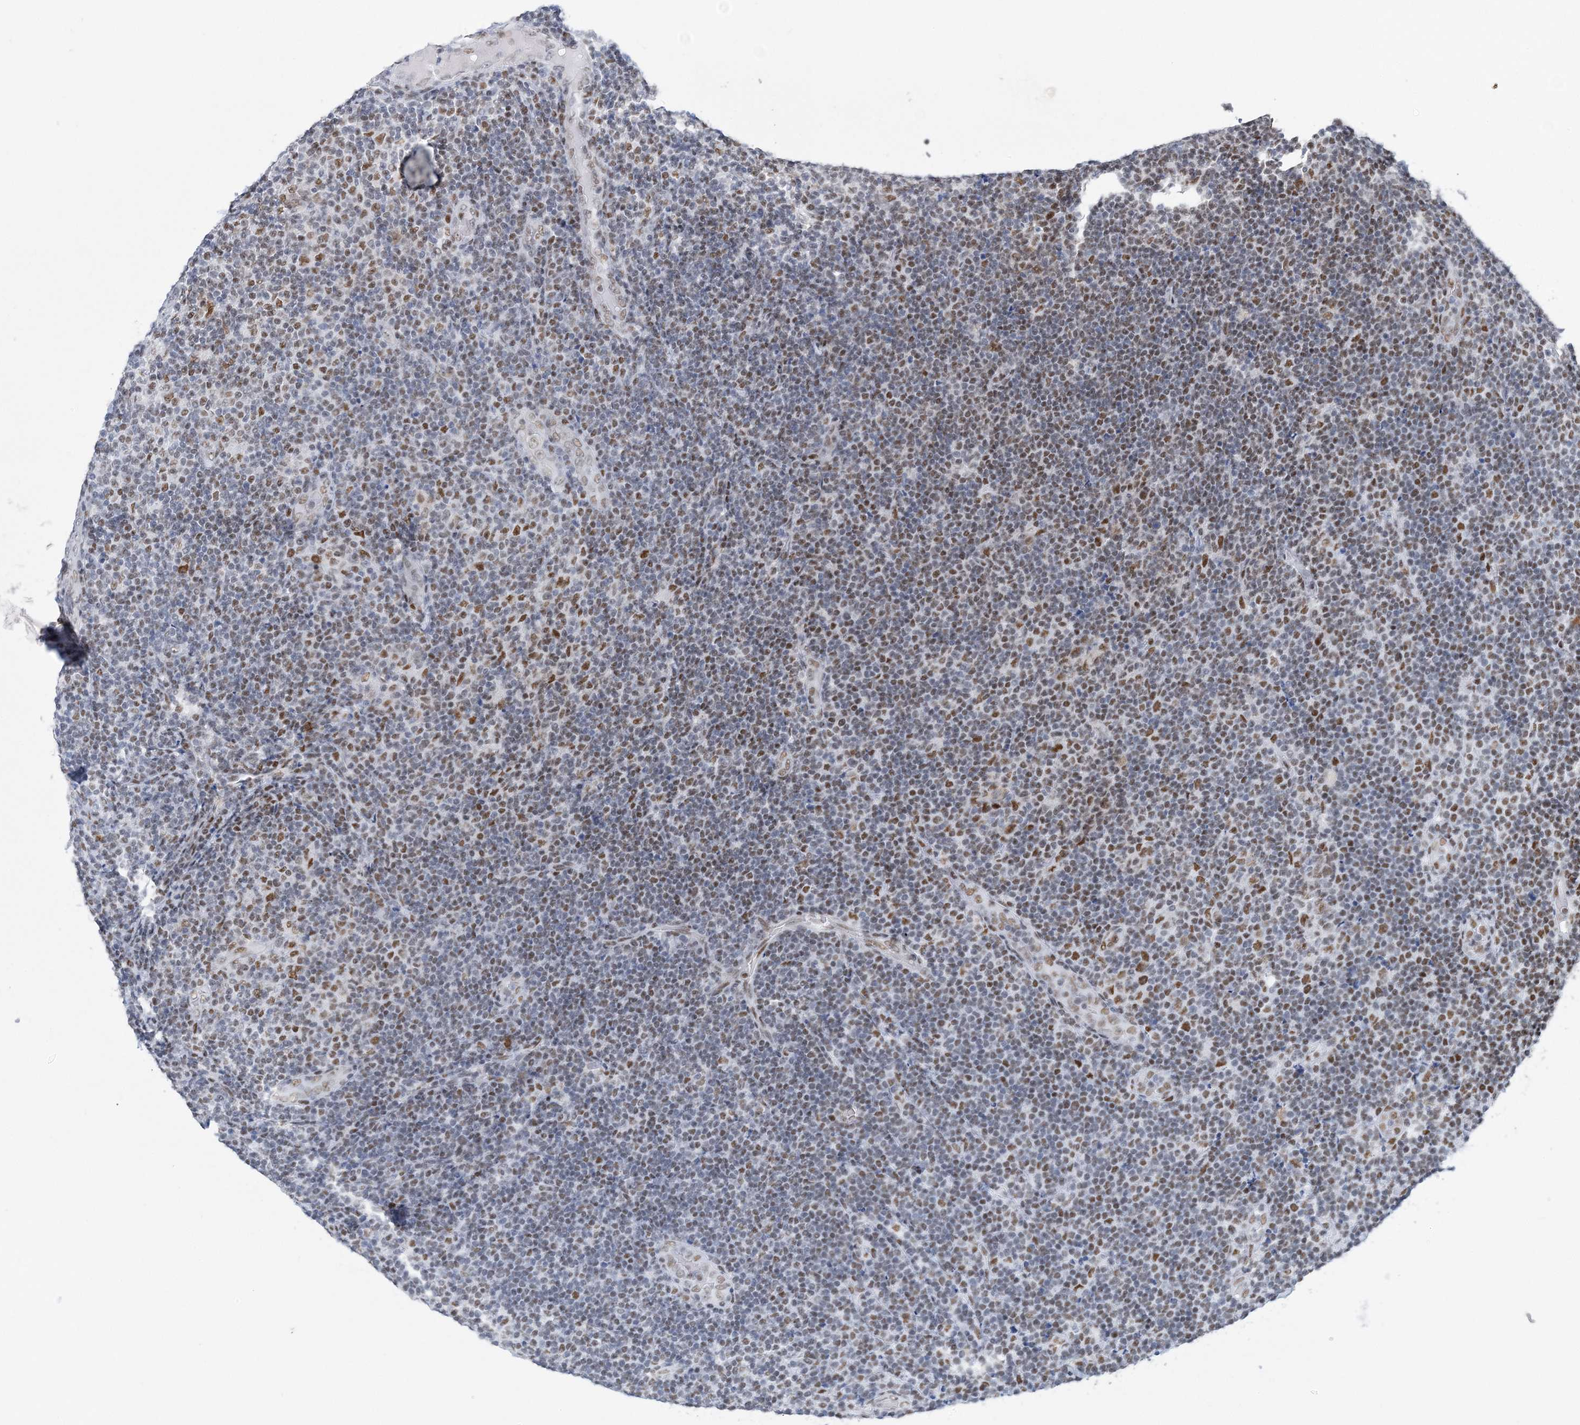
{"staining": {"intensity": "moderate", "quantity": "<25%", "location": "nuclear"}, "tissue": "lymphoma", "cell_type": "Tumor cells", "image_type": "cancer", "snomed": [{"axis": "morphology", "description": "Malignant lymphoma, non-Hodgkin's type, Low grade"}, {"axis": "topography", "description": "Lymph node"}], "caption": "Malignant lymphoma, non-Hodgkin's type (low-grade) stained for a protein shows moderate nuclear positivity in tumor cells.", "gene": "ZBTB7A", "patient": {"sex": "male", "age": 83}}